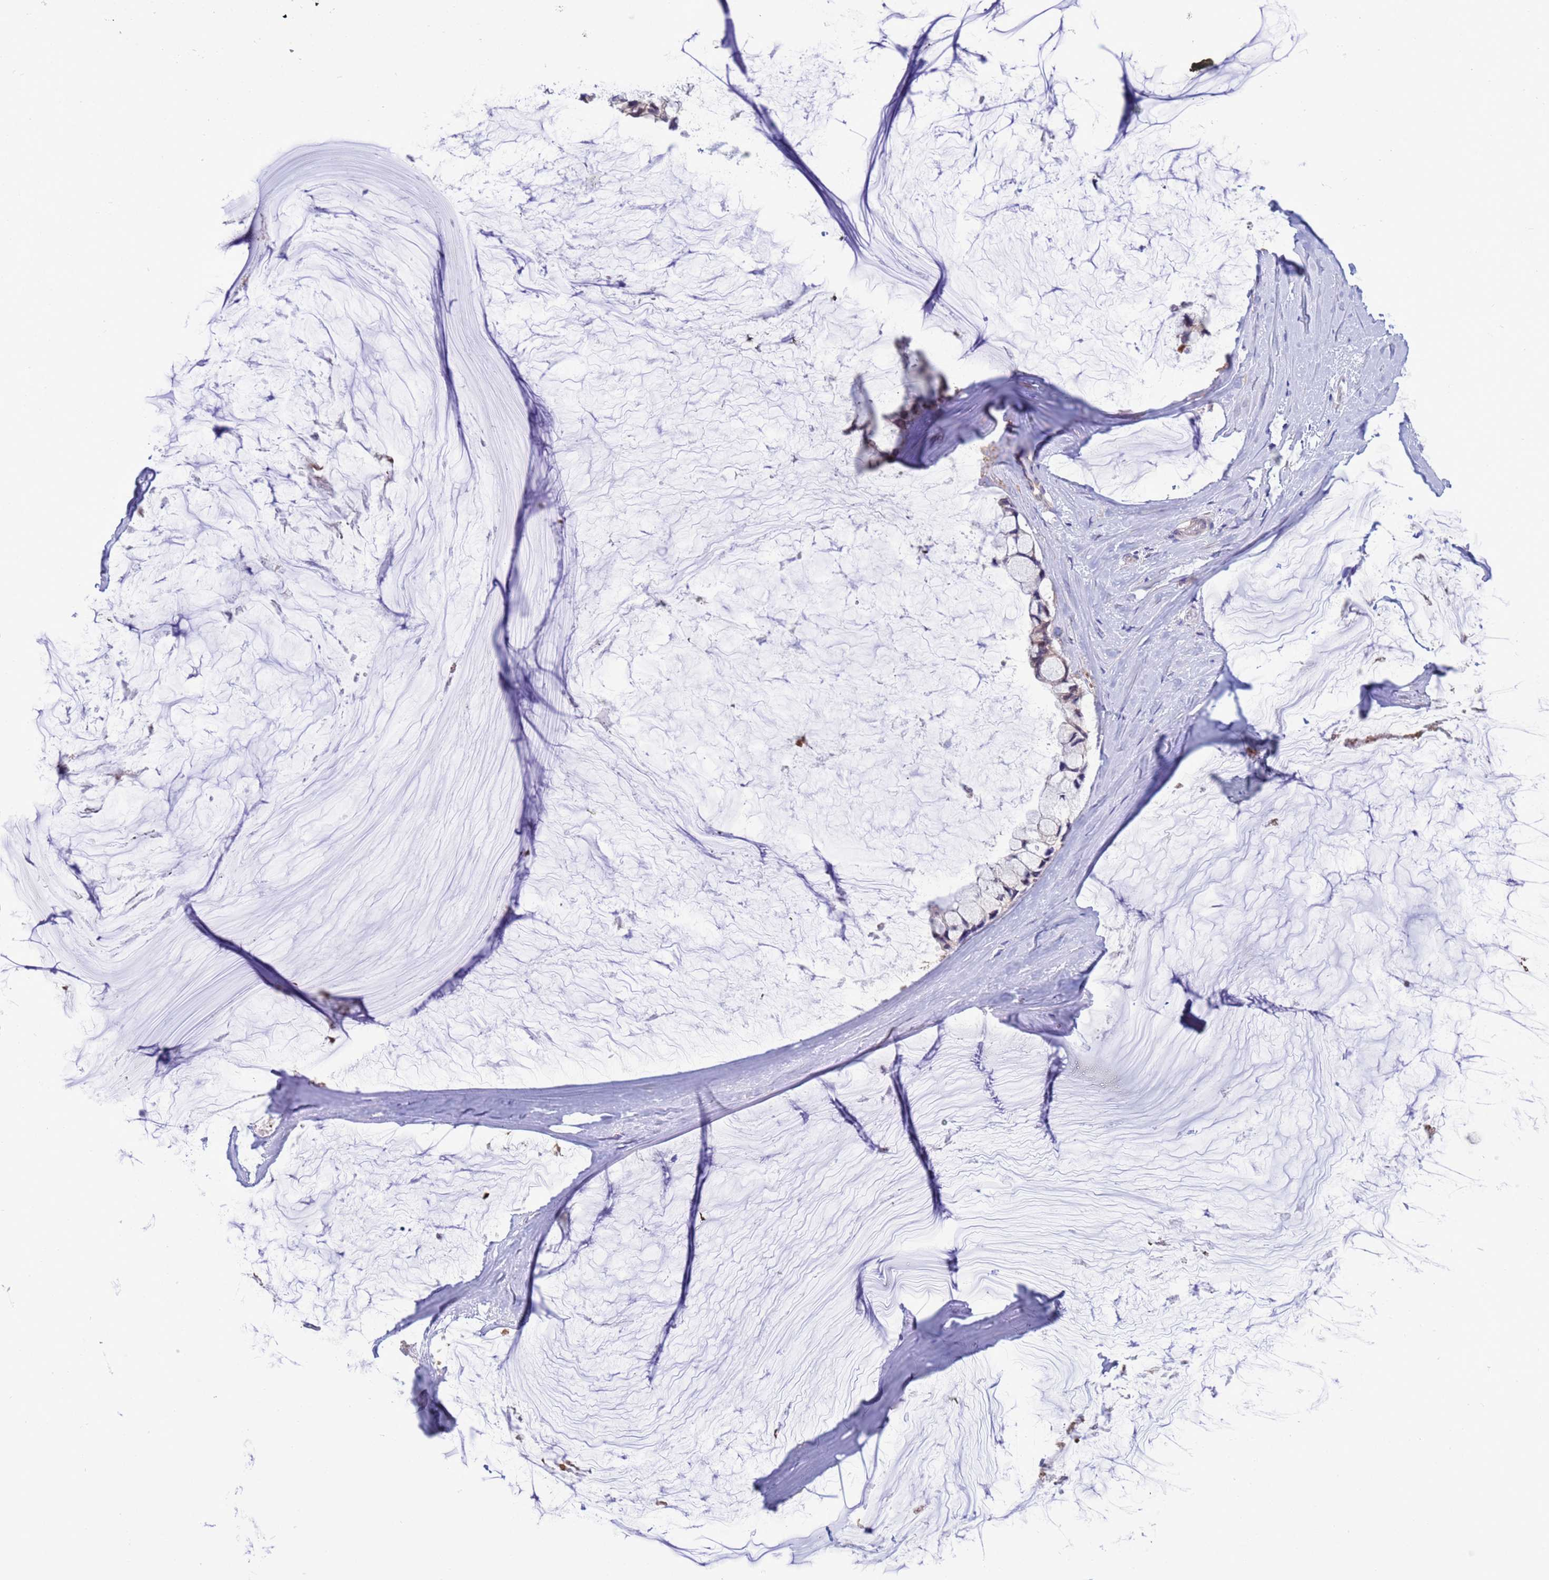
{"staining": {"intensity": "weak", "quantity": "<25%", "location": "cytoplasmic/membranous"}, "tissue": "ovarian cancer", "cell_type": "Tumor cells", "image_type": "cancer", "snomed": [{"axis": "morphology", "description": "Cystadenocarcinoma, mucinous, NOS"}, {"axis": "topography", "description": "Ovary"}], "caption": "This micrograph is of mucinous cystadenocarcinoma (ovarian) stained with IHC to label a protein in brown with the nuclei are counter-stained blue. There is no staining in tumor cells. The staining is performed using DAB (3,3'-diaminobenzidine) brown chromogen with nuclei counter-stained in using hematoxylin.", "gene": "ZNF461", "patient": {"sex": "female", "age": 39}}